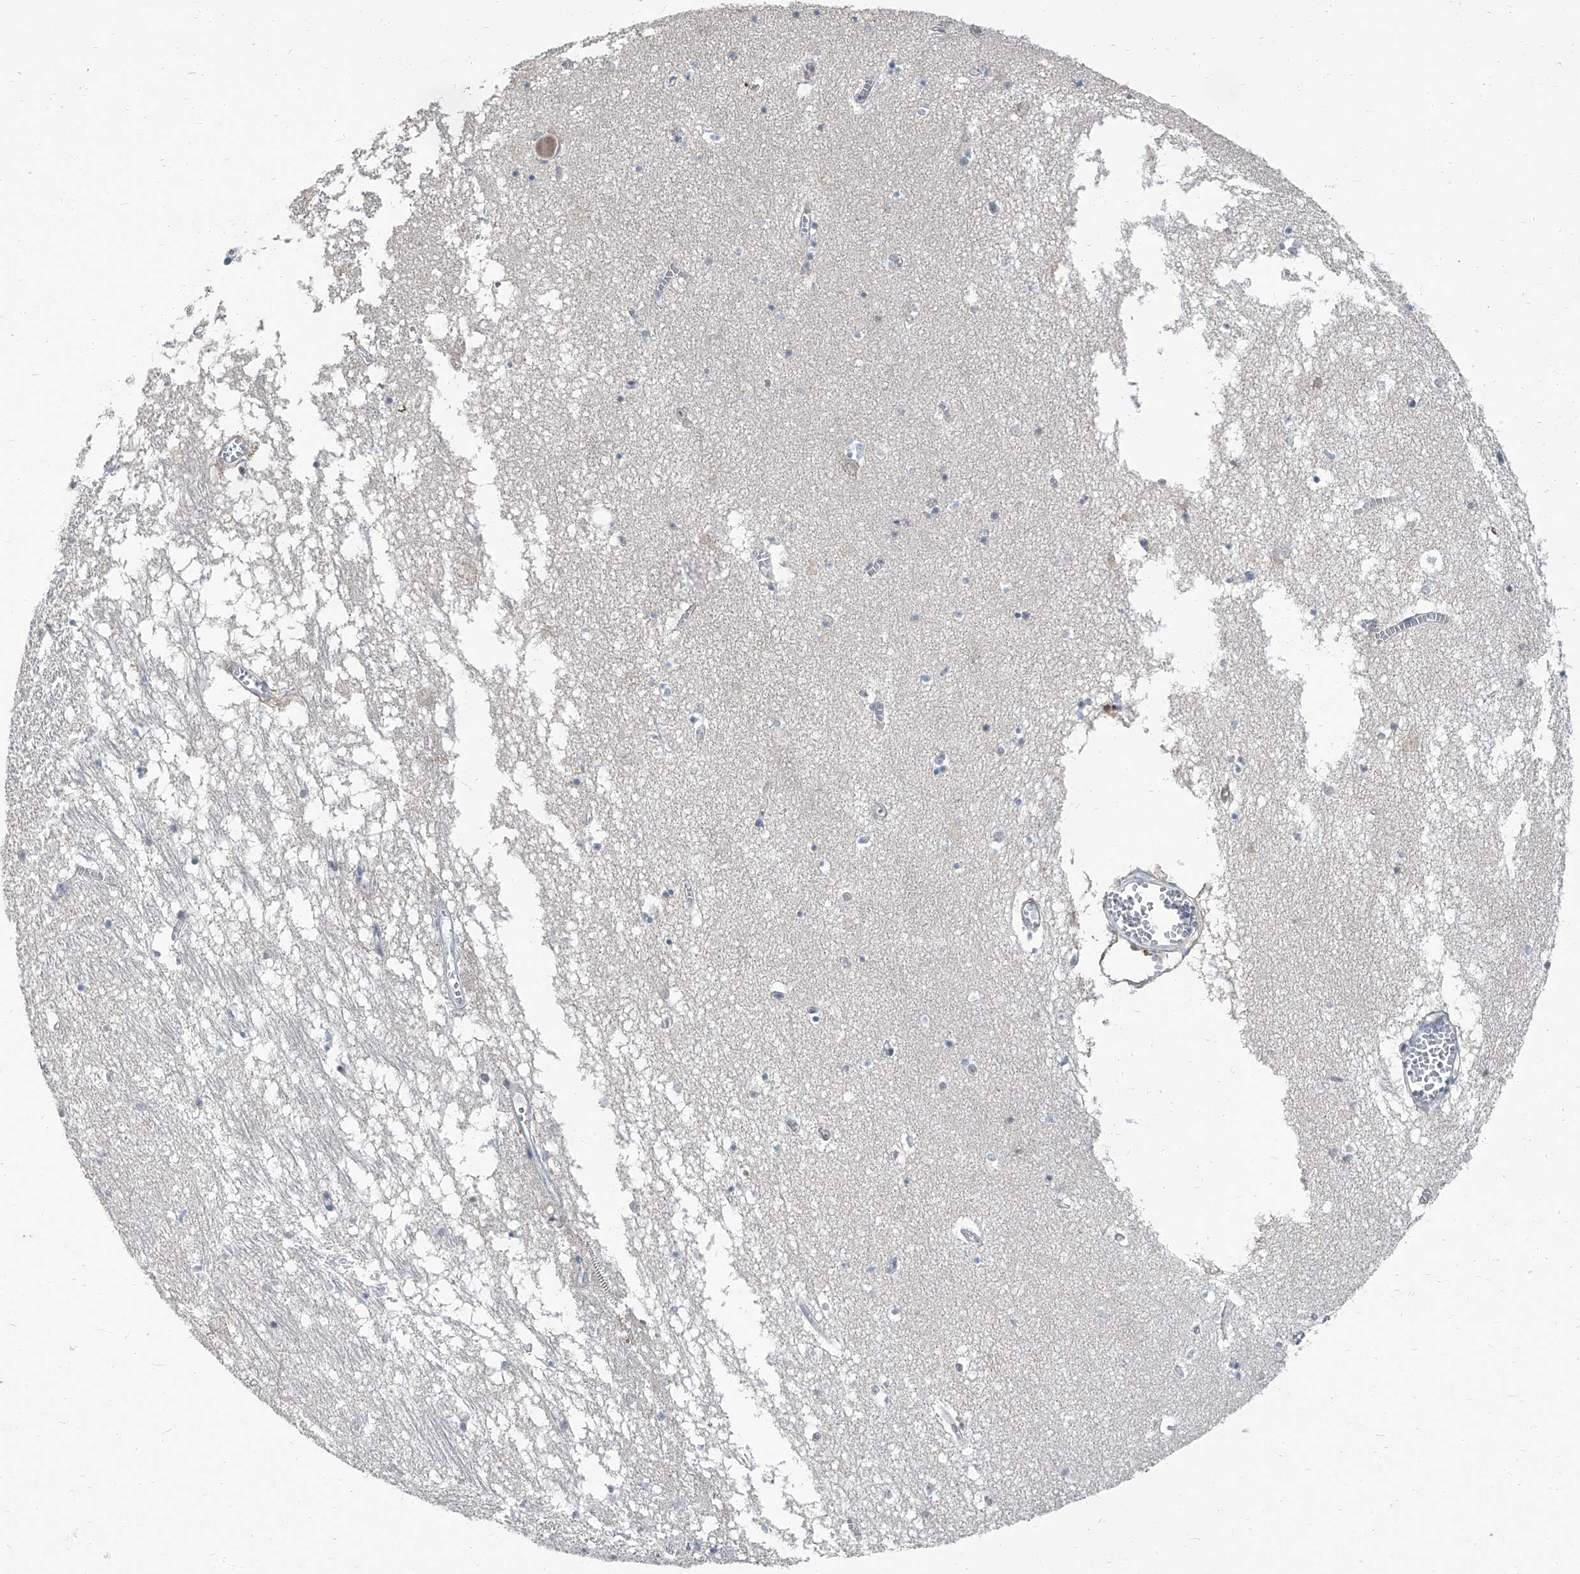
{"staining": {"intensity": "negative", "quantity": "none", "location": "none"}, "tissue": "hippocampus", "cell_type": "Glial cells", "image_type": "normal", "snomed": [{"axis": "morphology", "description": "Normal tissue, NOS"}, {"axis": "topography", "description": "Hippocampus"}], "caption": "IHC of benign hippocampus exhibits no staining in glial cells.", "gene": "HOXA3", "patient": {"sex": "male", "age": 70}}